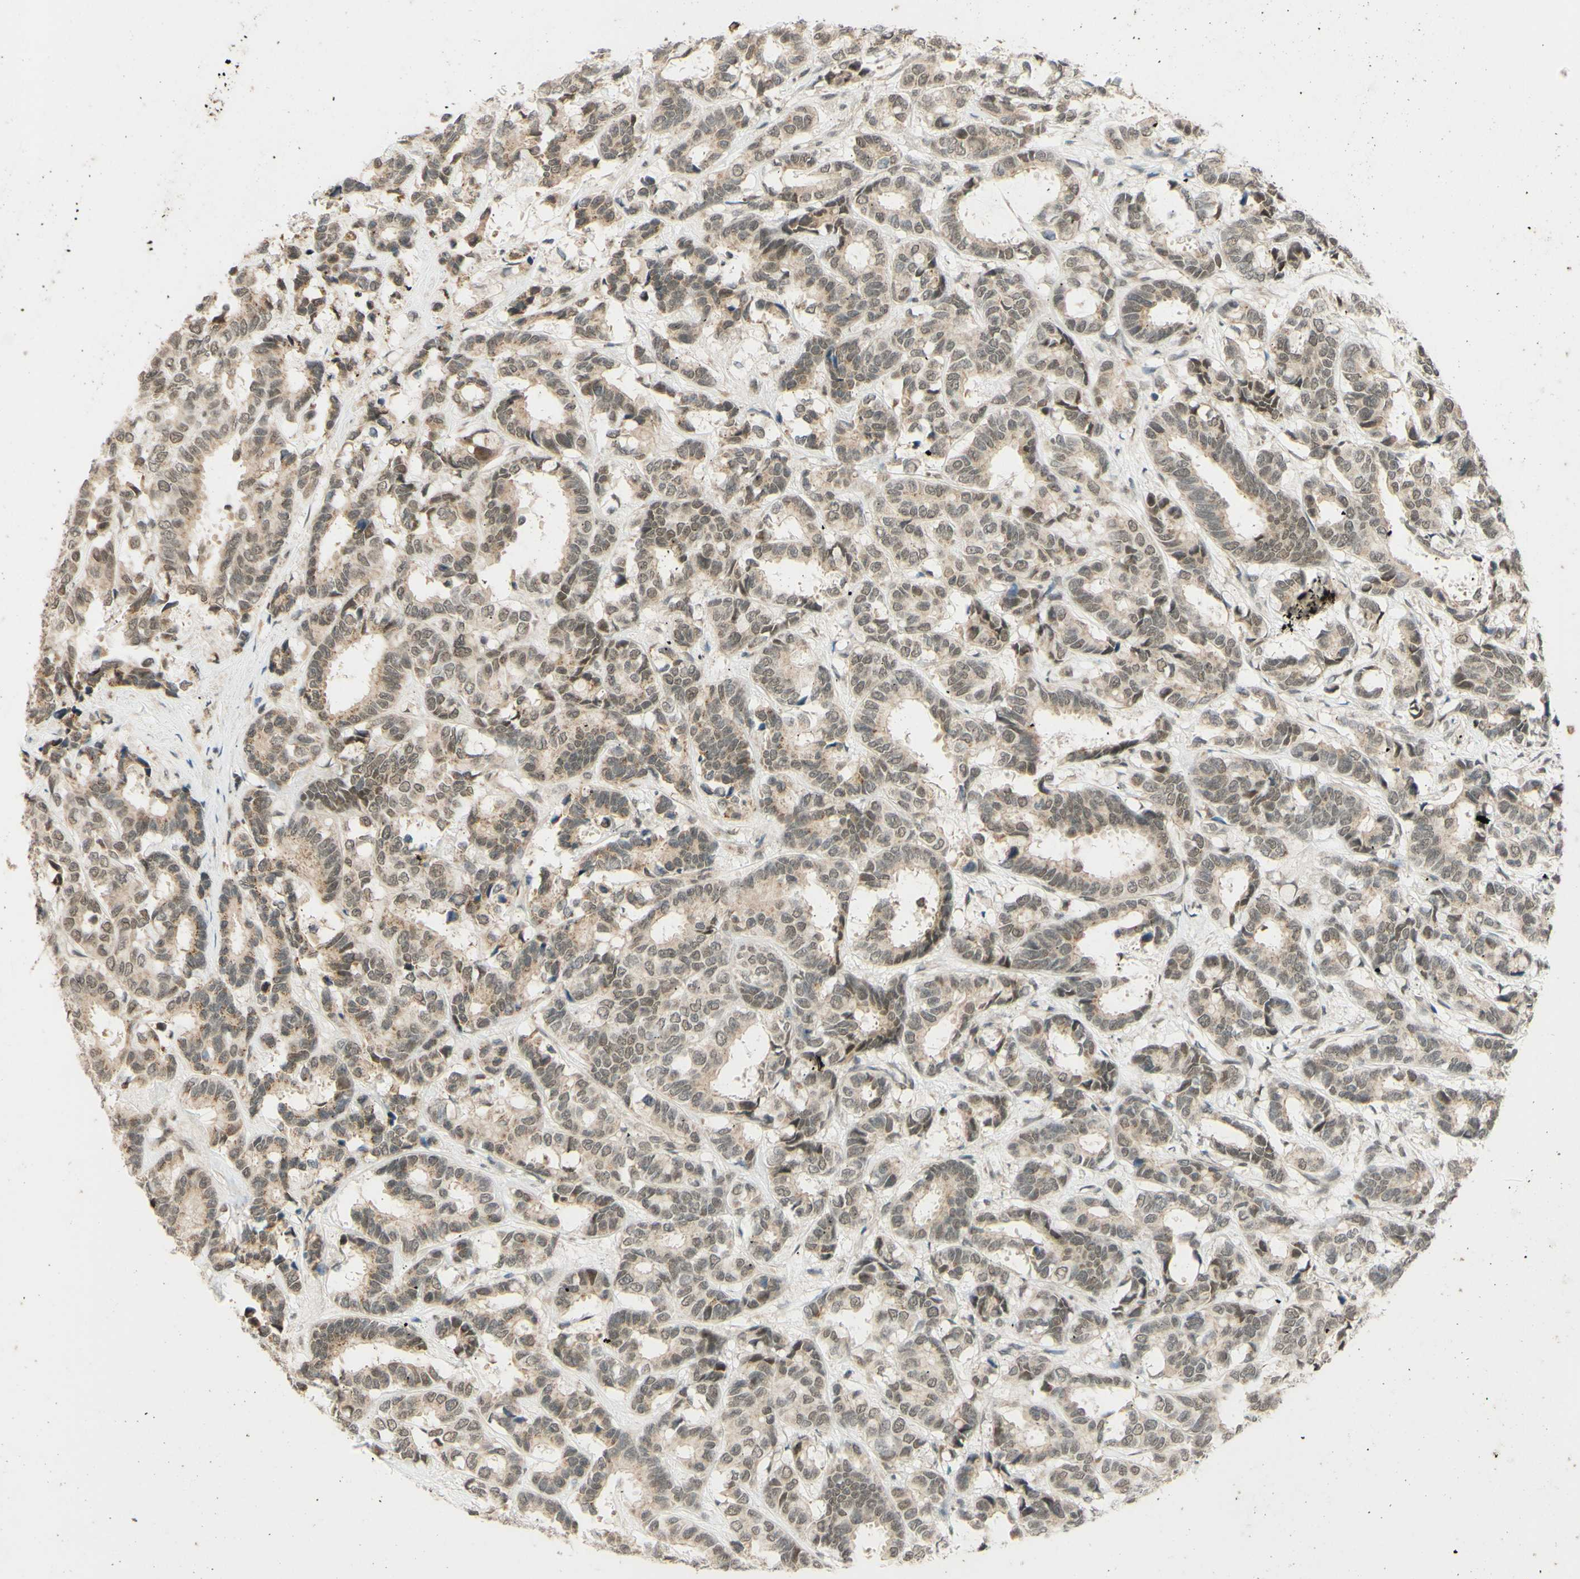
{"staining": {"intensity": "weak", "quantity": ">75%", "location": "nuclear"}, "tissue": "breast cancer", "cell_type": "Tumor cells", "image_type": "cancer", "snomed": [{"axis": "morphology", "description": "Duct carcinoma"}, {"axis": "topography", "description": "Breast"}], "caption": "A high-resolution image shows immunohistochemistry (IHC) staining of infiltrating ductal carcinoma (breast), which reveals weak nuclear expression in approximately >75% of tumor cells.", "gene": "SMARCB1", "patient": {"sex": "female", "age": 87}}